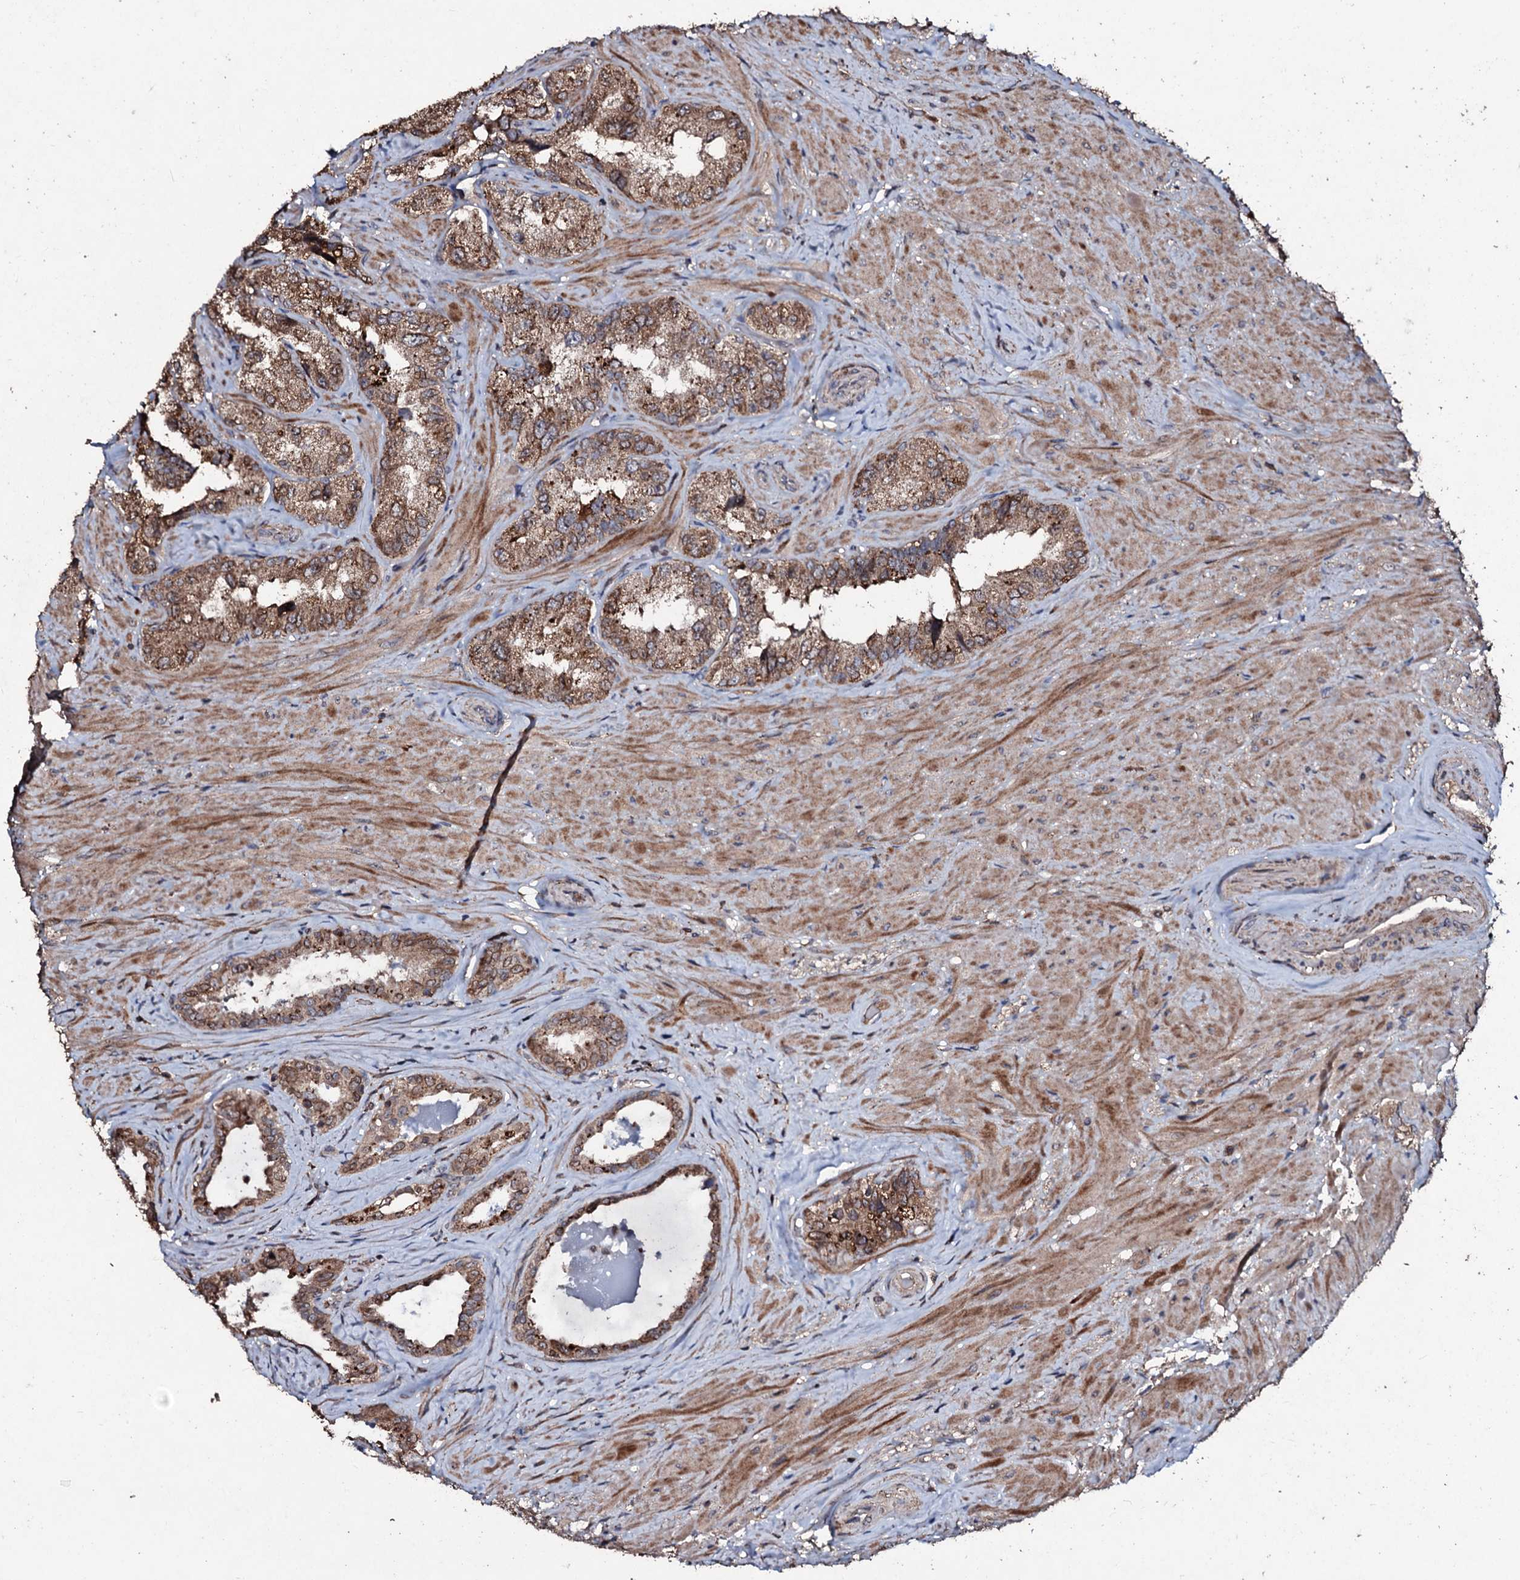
{"staining": {"intensity": "moderate", "quantity": ">75%", "location": "cytoplasmic/membranous"}, "tissue": "seminal vesicle", "cell_type": "Glandular cells", "image_type": "normal", "snomed": [{"axis": "morphology", "description": "Normal tissue, NOS"}, {"axis": "topography", "description": "Seminal veicle"}, {"axis": "topography", "description": "Peripheral nerve tissue"}], "caption": "Human seminal vesicle stained with a brown dye displays moderate cytoplasmic/membranous positive staining in approximately >75% of glandular cells.", "gene": "SDHAF2", "patient": {"sex": "male", "age": 67}}